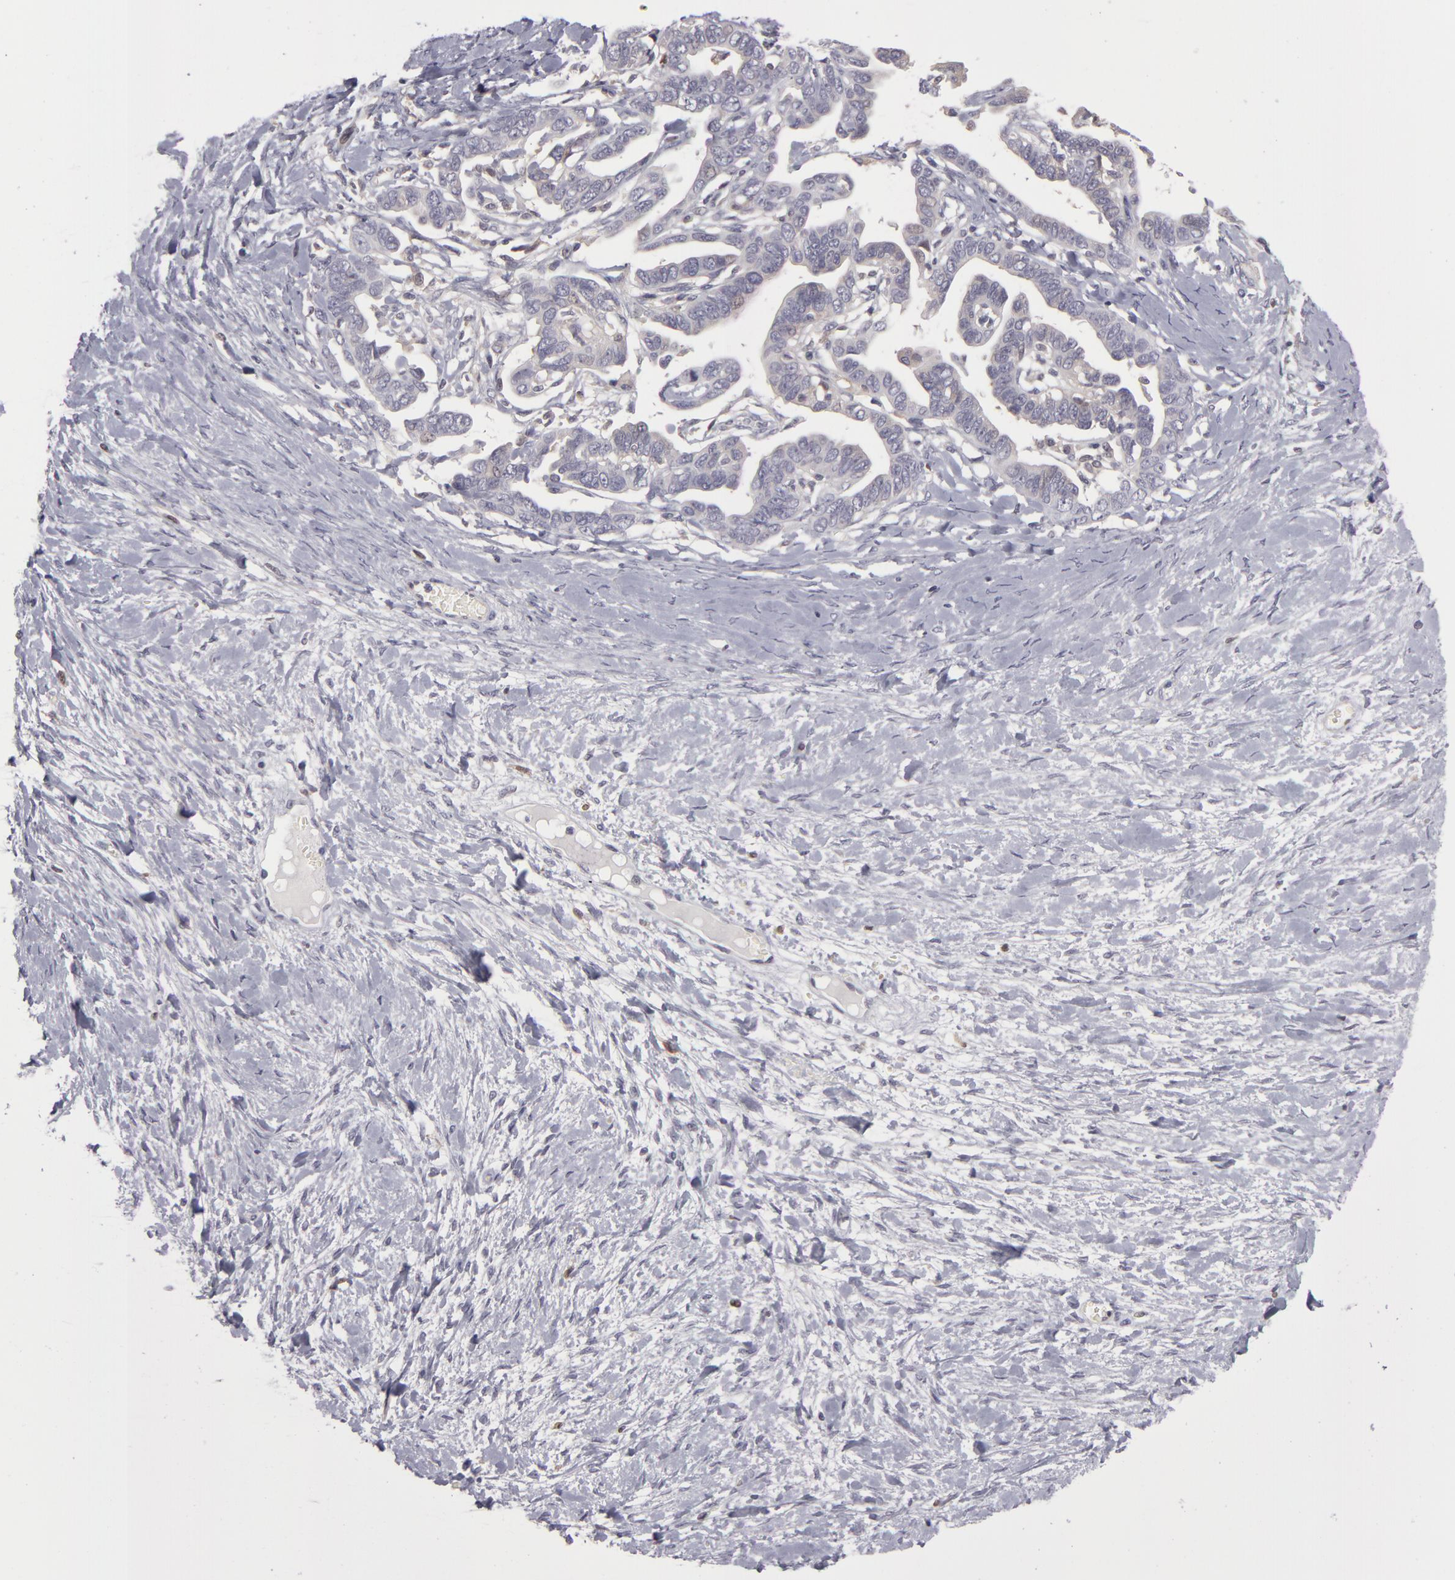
{"staining": {"intensity": "weak", "quantity": "<25%", "location": "nuclear"}, "tissue": "ovarian cancer", "cell_type": "Tumor cells", "image_type": "cancer", "snomed": [{"axis": "morphology", "description": "Cystadenocarcinoma, serous, NOS"}, {"axis": "topography", "description": "Ovary"}], "caption": "Immunohistochemistry (IHC) micrograph of human serous cystadenocarcinoma (ovarian) stained for a protein (brown), which exhibits no expression in tumor cells. (DAB (3,3'-diaminobenzidine) immunohistochemistry (IHC) with hematoxylin counter stain).", "gene": "ZNF229", "patient": {"sex": "female", "age": 69}}